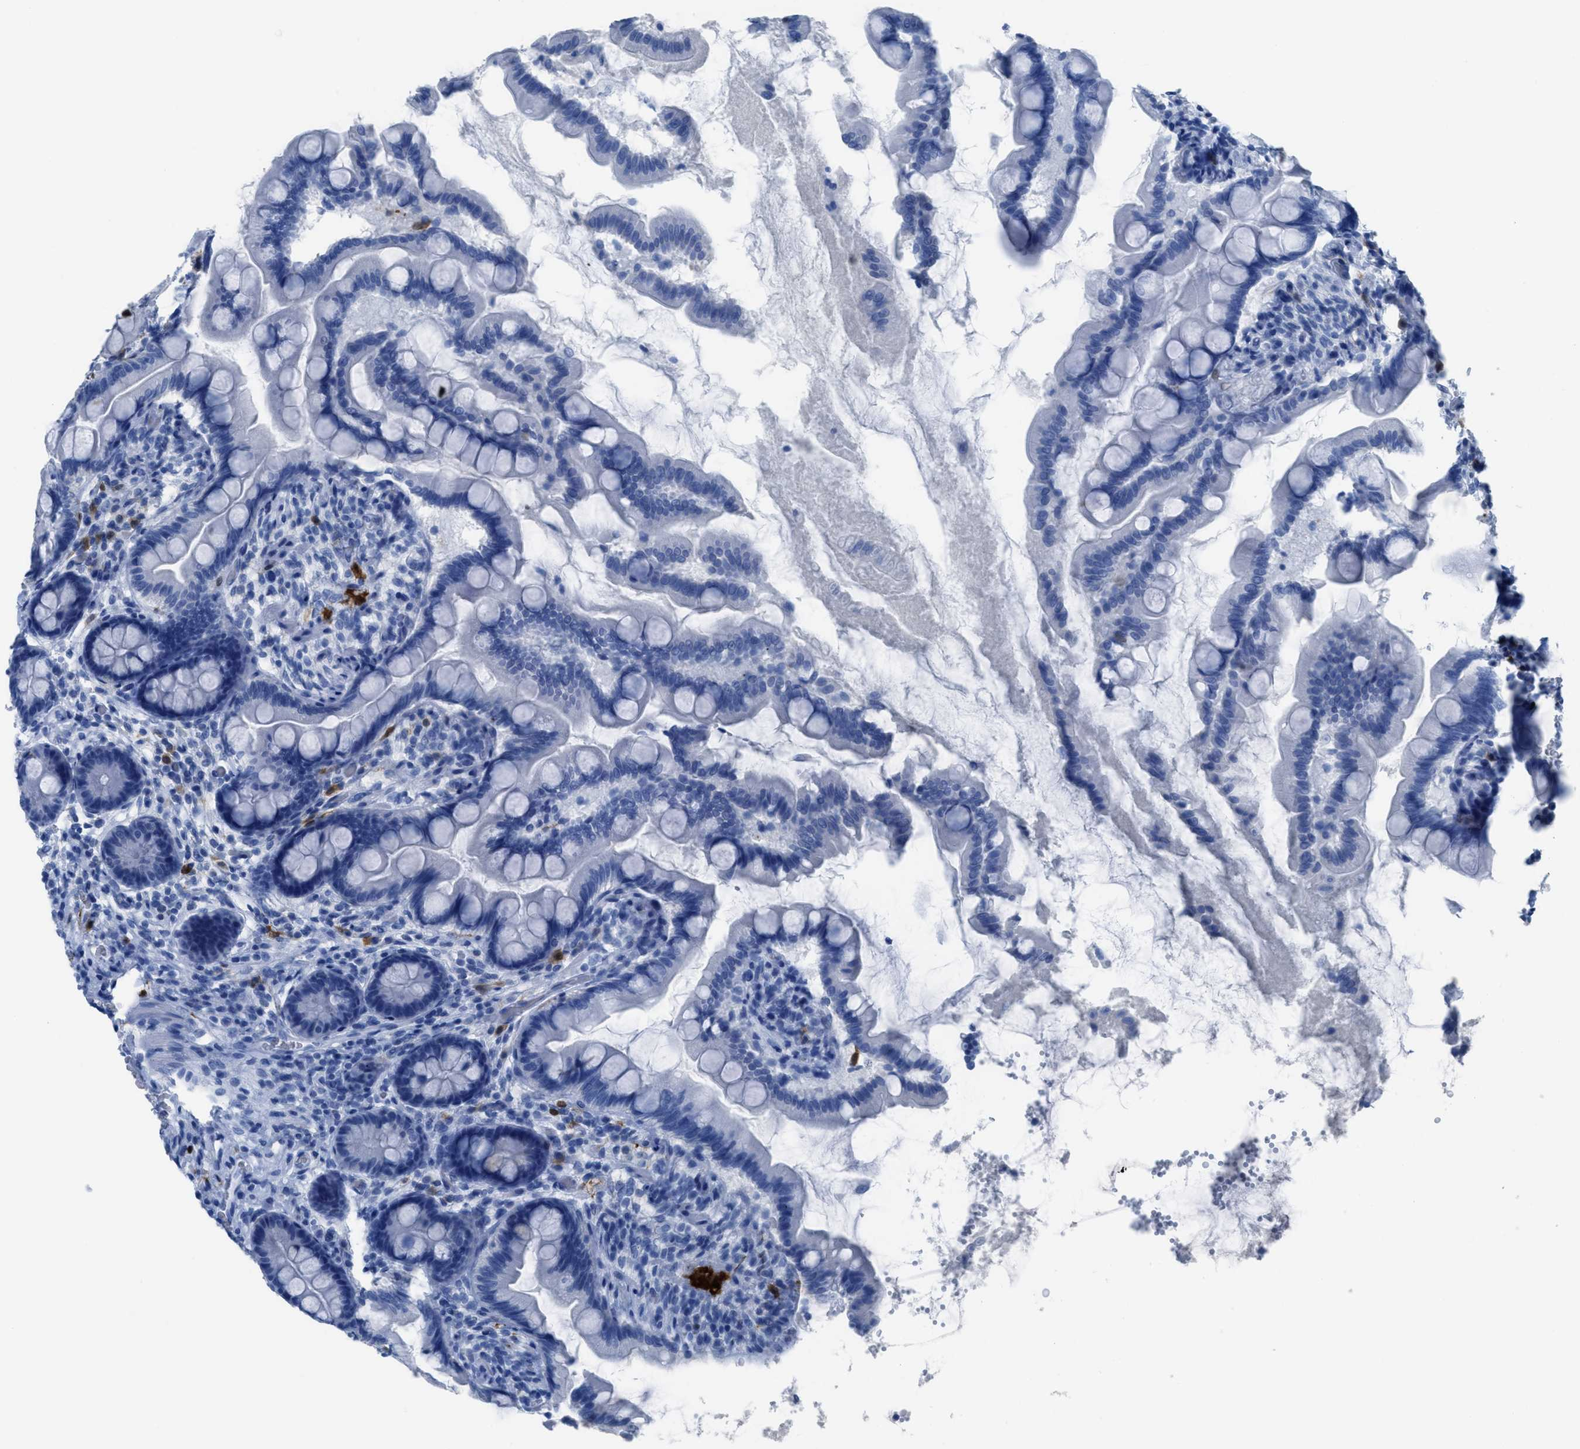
{"staining": {"intensity": "negative", "quantity": "none", "location": "none"}, "tissue": "small intestine", "cell_type": "Glandular cells", "image_type": "normal", "snomed": [{"axis": "morphology", "description": "Normal tissue, NOS"}, {"axis": "topography", "description": "Small intestine"}], "caption": "This is an IHC photomicrograph of normal human small intestine. There is no staining in glandular cells.", "gene": "CDKN2A", "patient": {"sex": "female", "age": 56}}